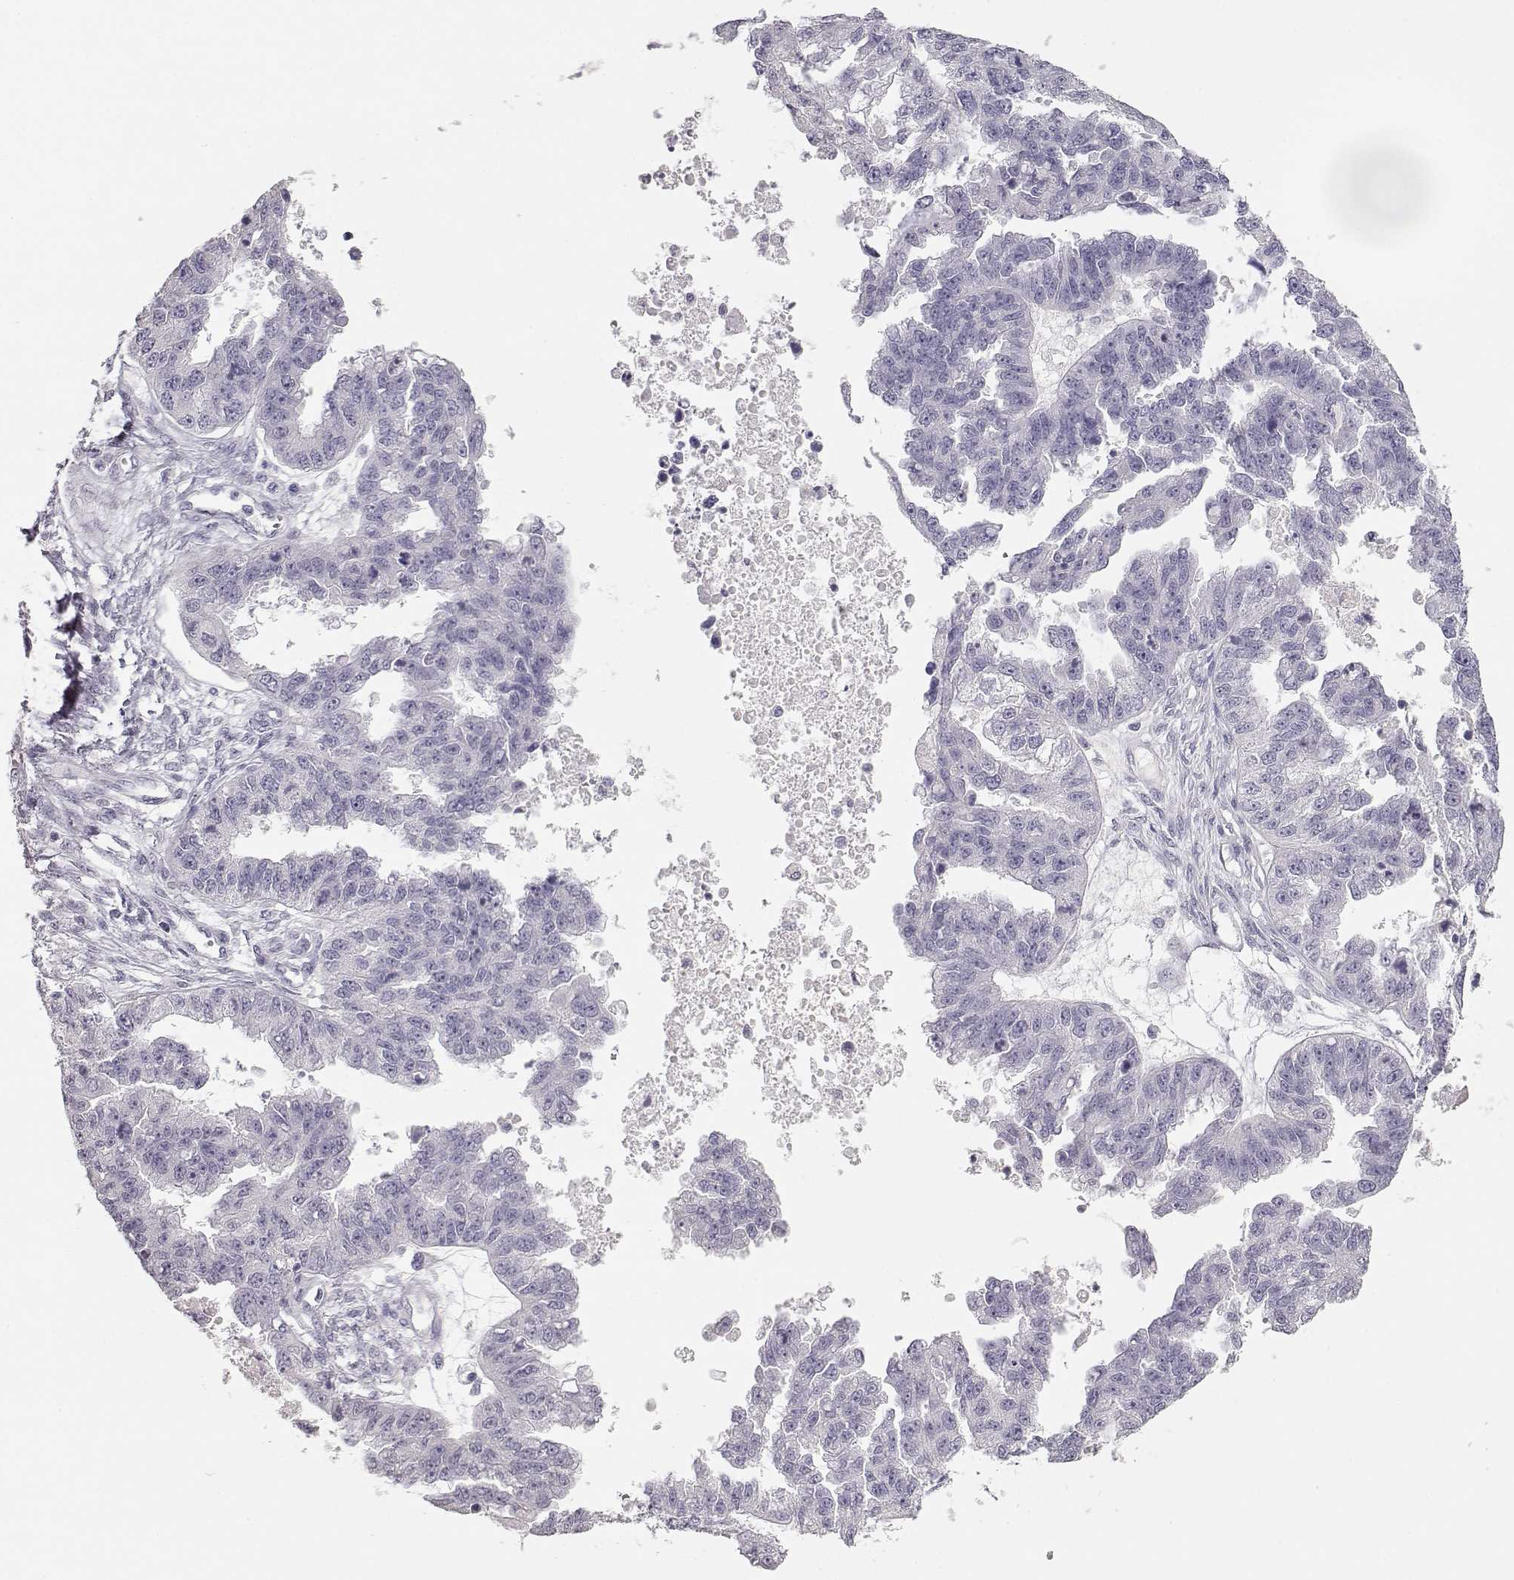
{"staining": {"intensity": "negative", "quantity": "none", "location": "none"}, "tissue": "ovarian cancer", "cell_type": "Tumor cells", "image_type": "cancer", "snomed": [{"axis": "morphology", "description": "Cystadenocarcinoma, serous, NOS"}, {"axis": "topography", "description": "Ovary"}], "caption": "DAB immunohistochemical staining of ovarian cancer (serous cystadenocarcinoma) displays no significant positivity in tumor cells. Nuclei are stained in blue.", "gene": "TKTL1", "patient": {"sex": "female", "age": 58}}